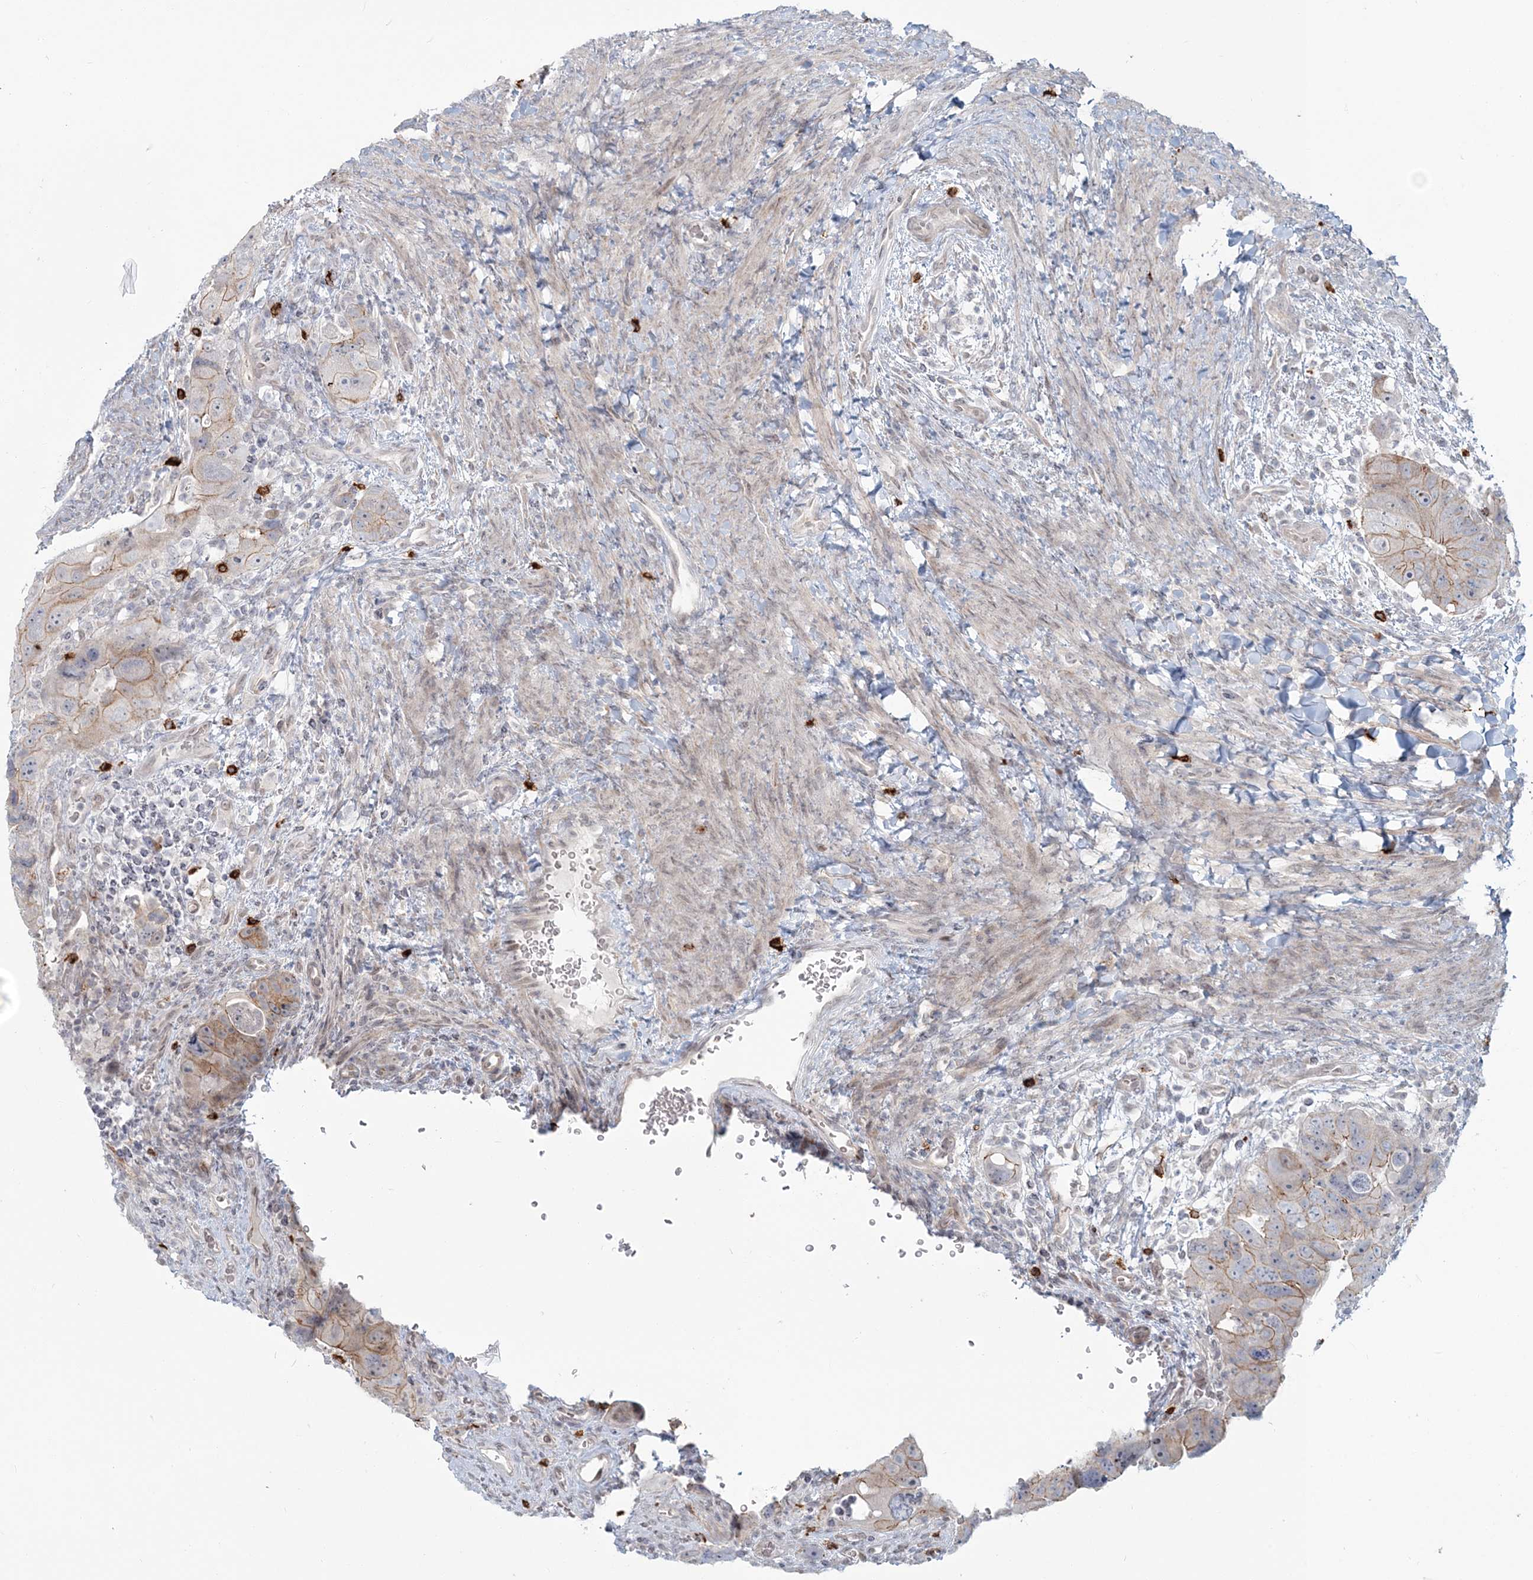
{"staining": {"intensity": "moderate", "quantity": "25%-75%", "location": "cytoplasmic/membranous"}, "tissue": "colorectal cancer", "cell_type": "Tumor cells", "image_type": "cancer", "snomed": [{"axis": "morphology", "description": "Adenocarcinoma, NOS"}, {"axis": "topography", "description": "Rectum"}], "caption": "Colorectal cancer (adenocarcinoma) stained for a protein exhibits moderate cytoplasmic/membranous positivity in tumor cells.", "gene": "SH3PXD2A", "patient": {"sex": "male", "age": 59}}